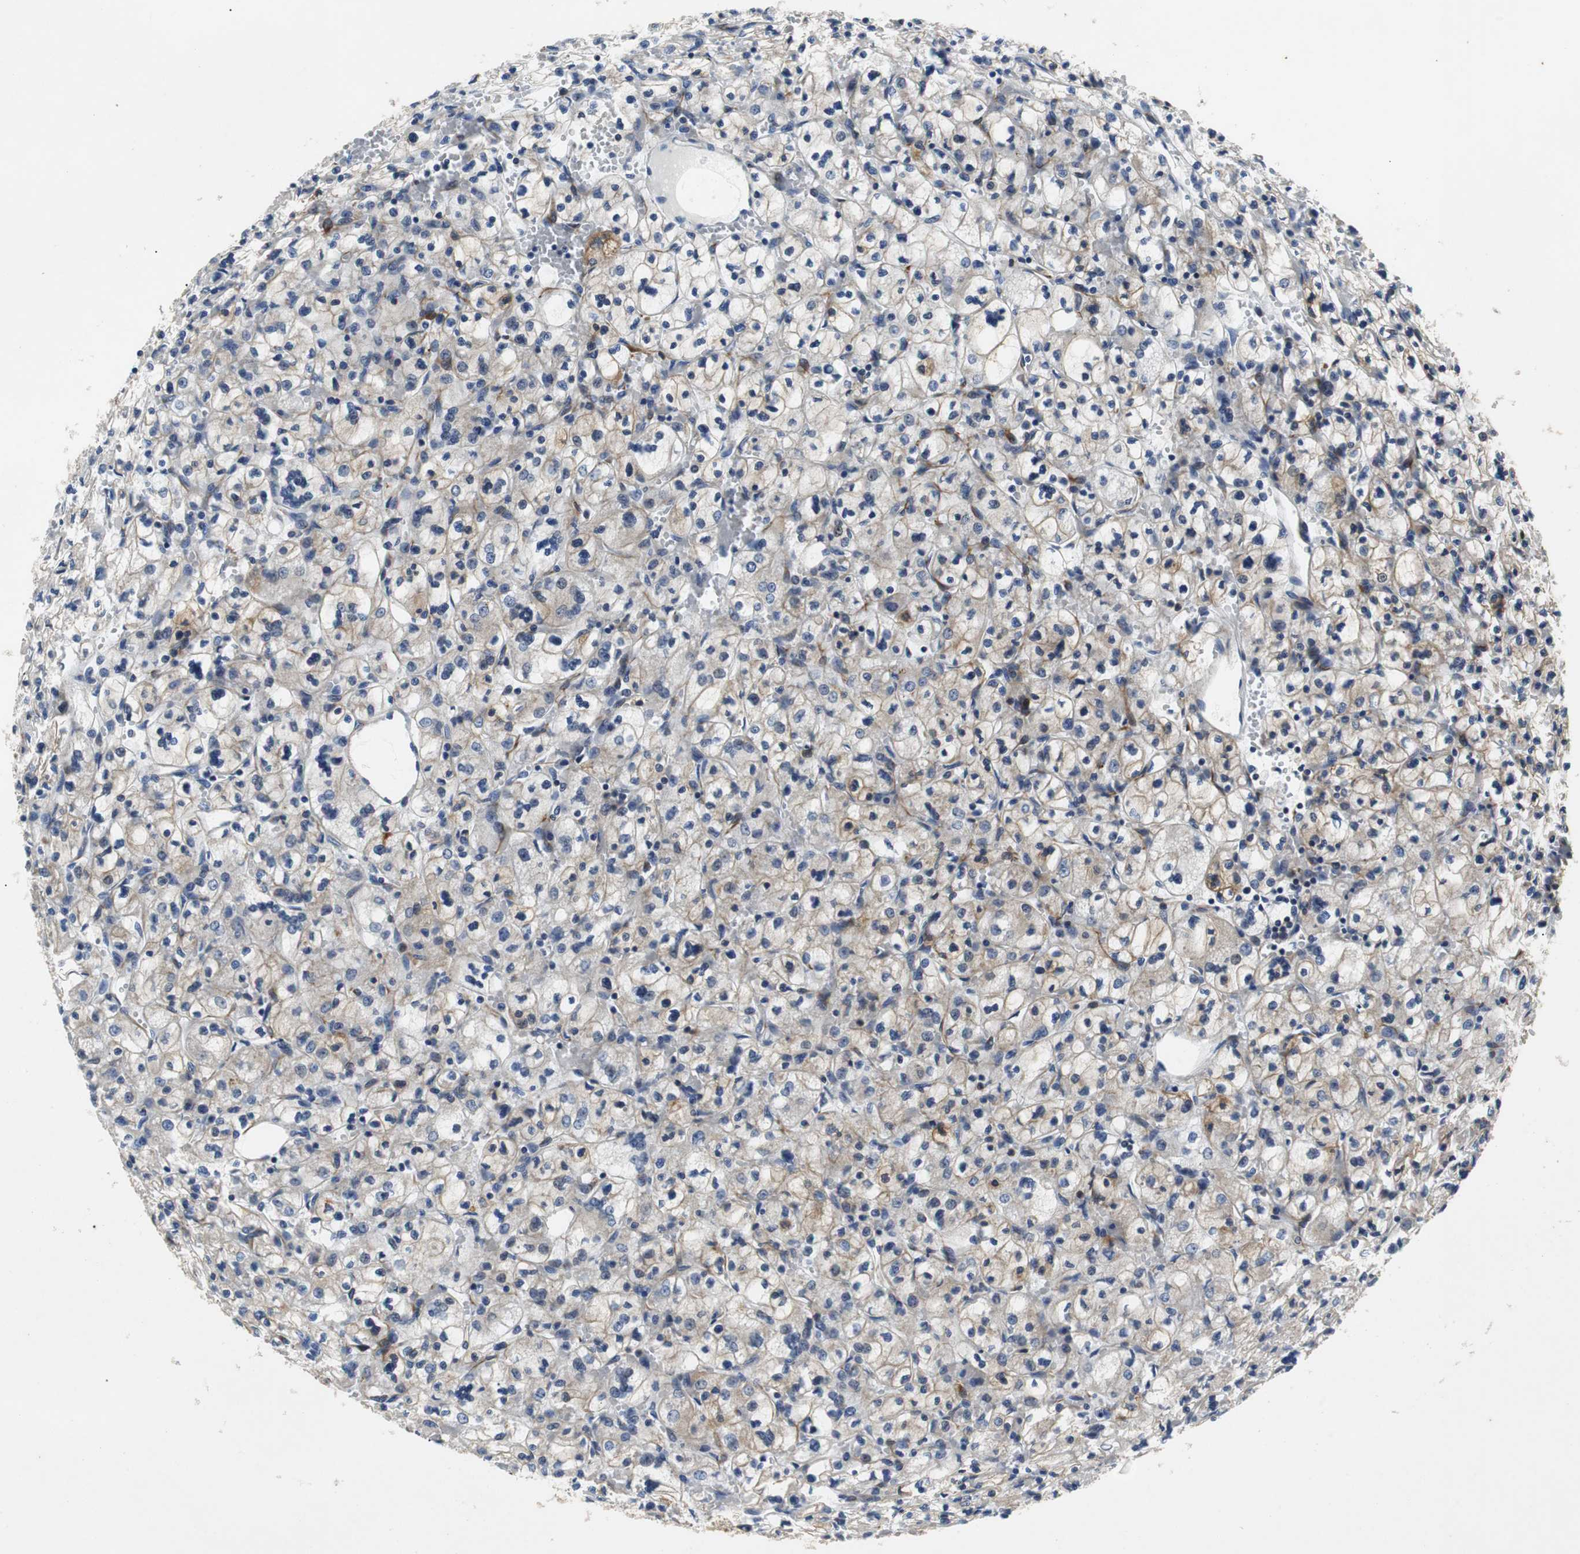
{"staining": {"intensity": "negative", "quantity": "none", "location": "none"}, "tissue": "renal cancer", "cell_type": "Tumor cells", "image_type": "cancer", "snomed": [{"axis": "morphology", "description": "Adenocarcinoma, NOS"}, {"axis": "topography", "description": "Kidney"}], "caption": "Immunohistochemical staining of renal adenocarcinoma demonstrates no significant positivity in tumor cells.", "gene": "GYS1", "patient": {"sex": "female", "age": 83}}